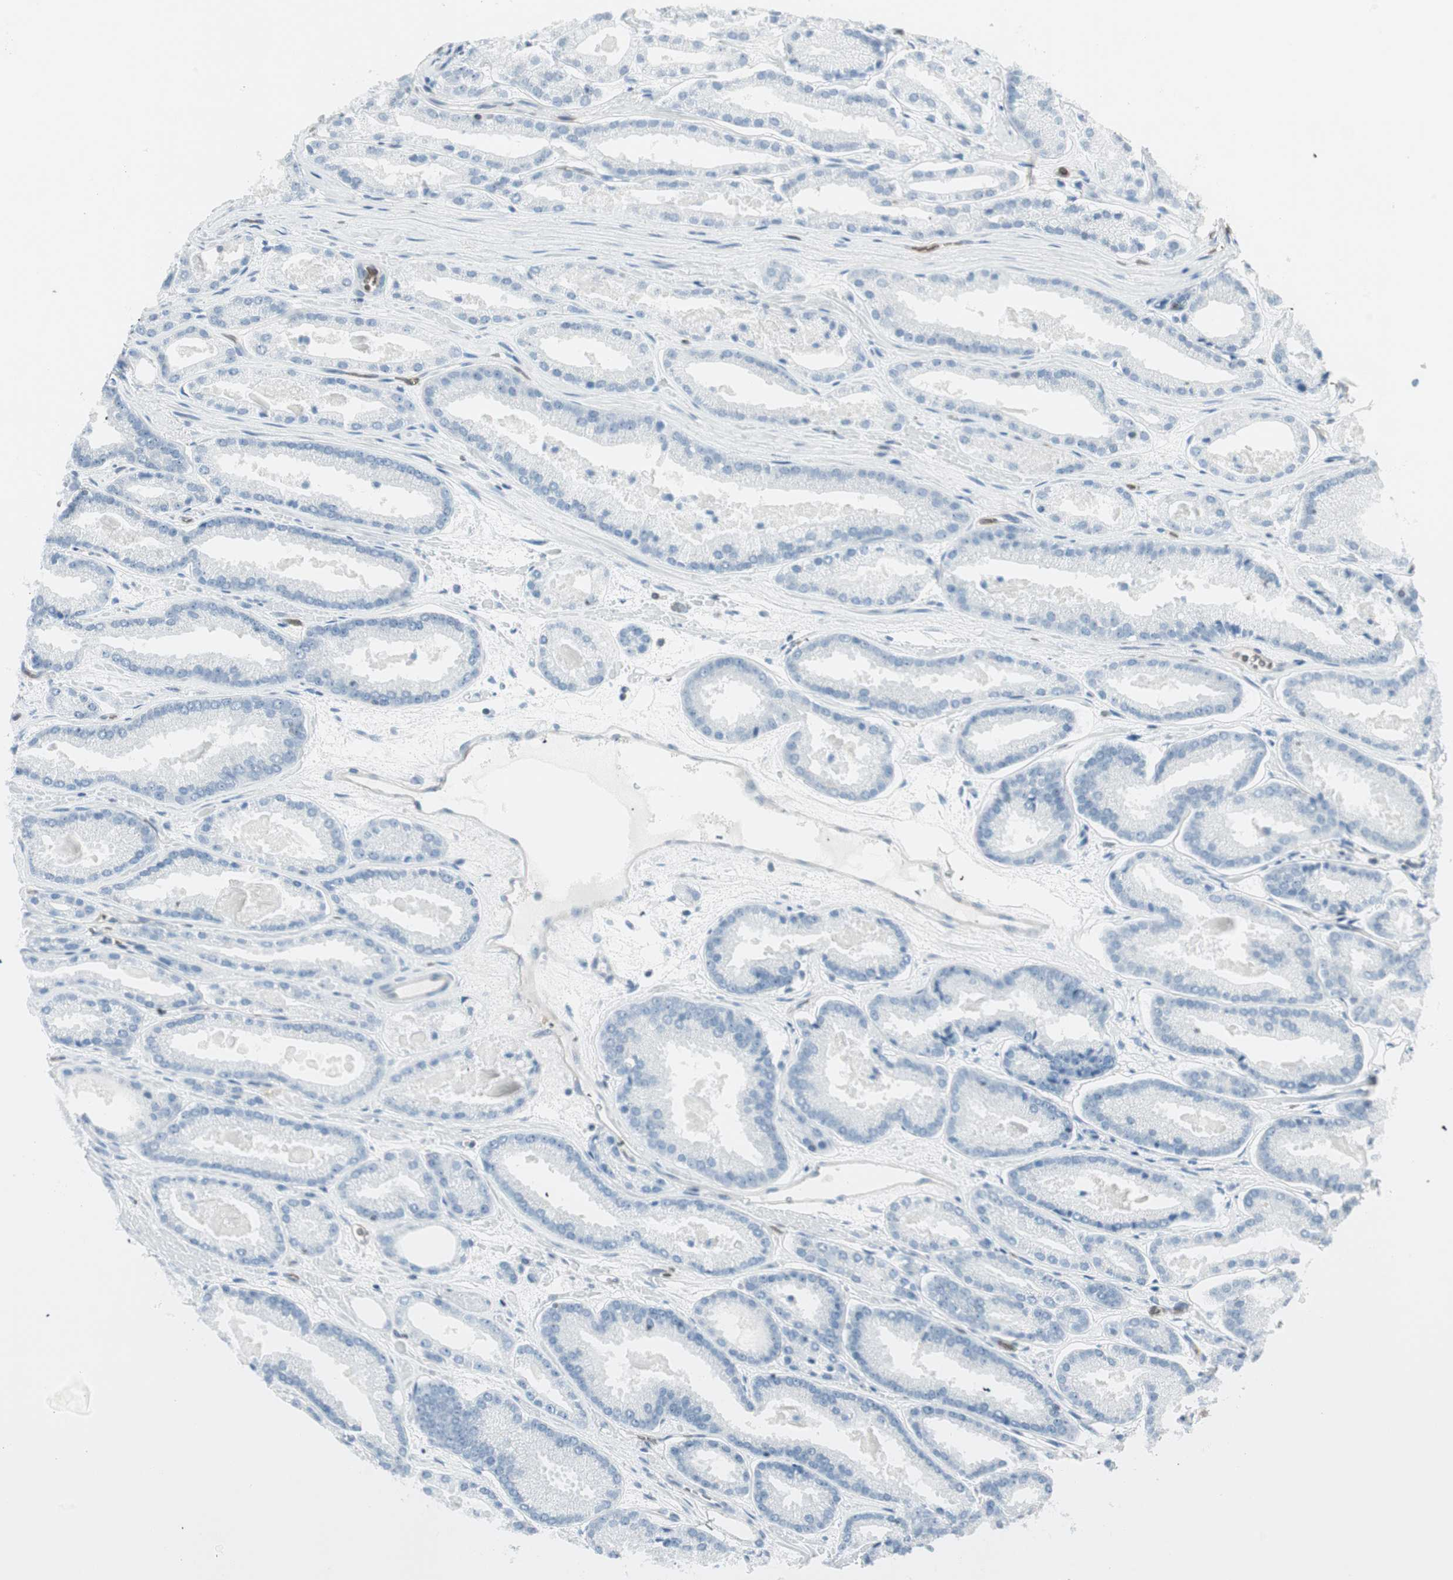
{"staining": {"intensity": "negative", "quantity": "none", "location": "none"}, "tissue": "prostate cancer", "cell_type": "Tumor cells", "image_type": "cancer", "snomed": [{"axis": "morphology", "description": "Adenocarcinoma, Low grade"}, {"axis": "topography", "description": "Prostate"}], "caption": "The image demonstrates no significant staining in tumor cells of adenocarcinoma (low-grade) (prostate). The staining was performed using DAB to visualize the protein expression in brown, while the nuclei were stained in blue with hematoxylin (Magnification: 20x).", "gene": "MAP4K1", "patient": {"sex": "male", "age": 59}}